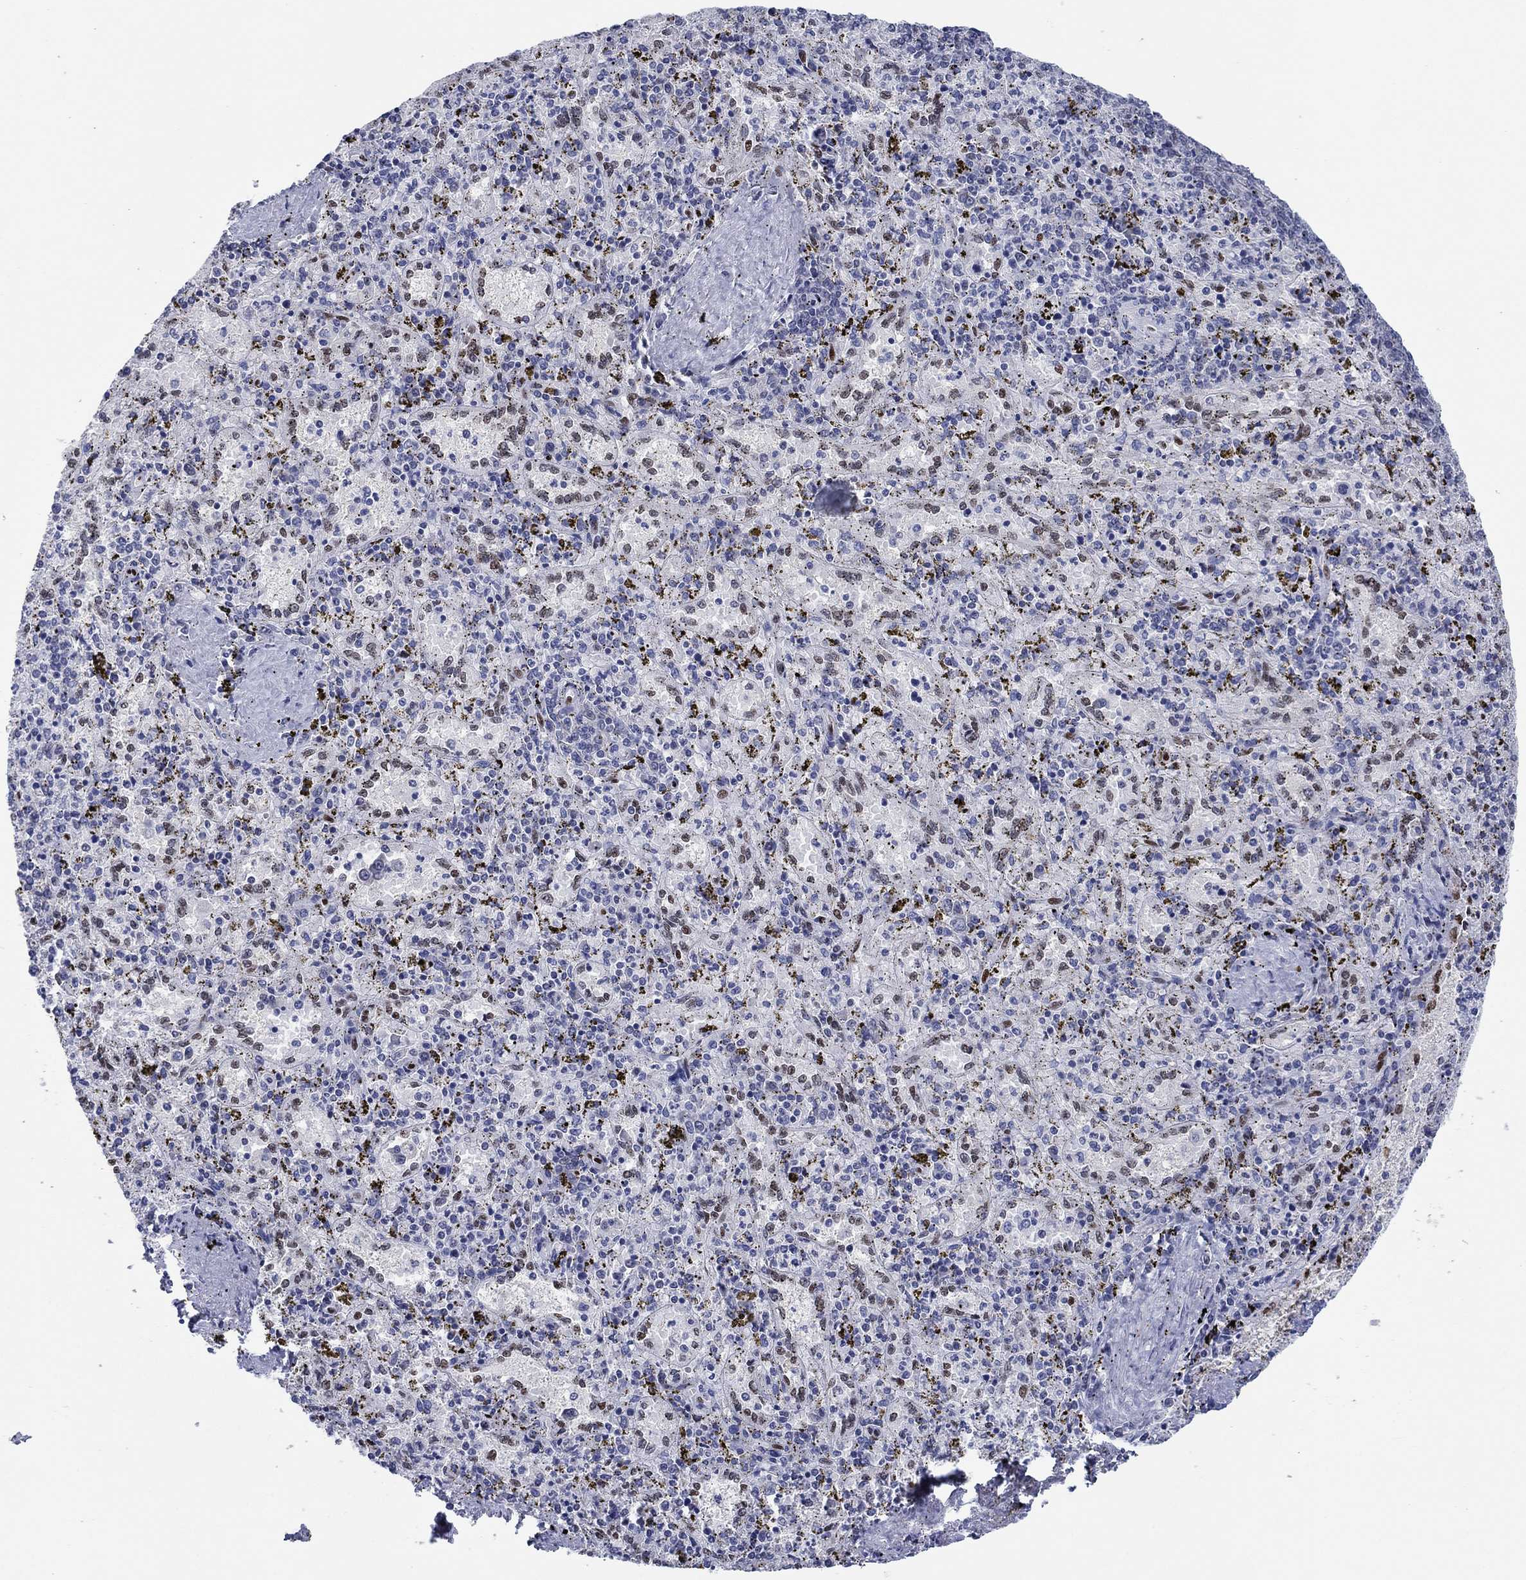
{"staining": {"intensity": "moderate", "quantity": "<25%", "location": "nuclear"}, "tissue": "spleen", "cell_type": "Cells in red pulp", "image_type": "normal", "snomed": [{"axis": "morphology", "description": "Normal tissue, NOS"}, {"axis": "topography", "description": "Spleen"}], "caption": "Immunohistochemical staining of benign human spleen displays <25% levels of moderate nuclear protein positivity in approximately <25% of cells in red pulp.", "gene": "ZEB1", "patient": {"sex": "female", "age": 50}}